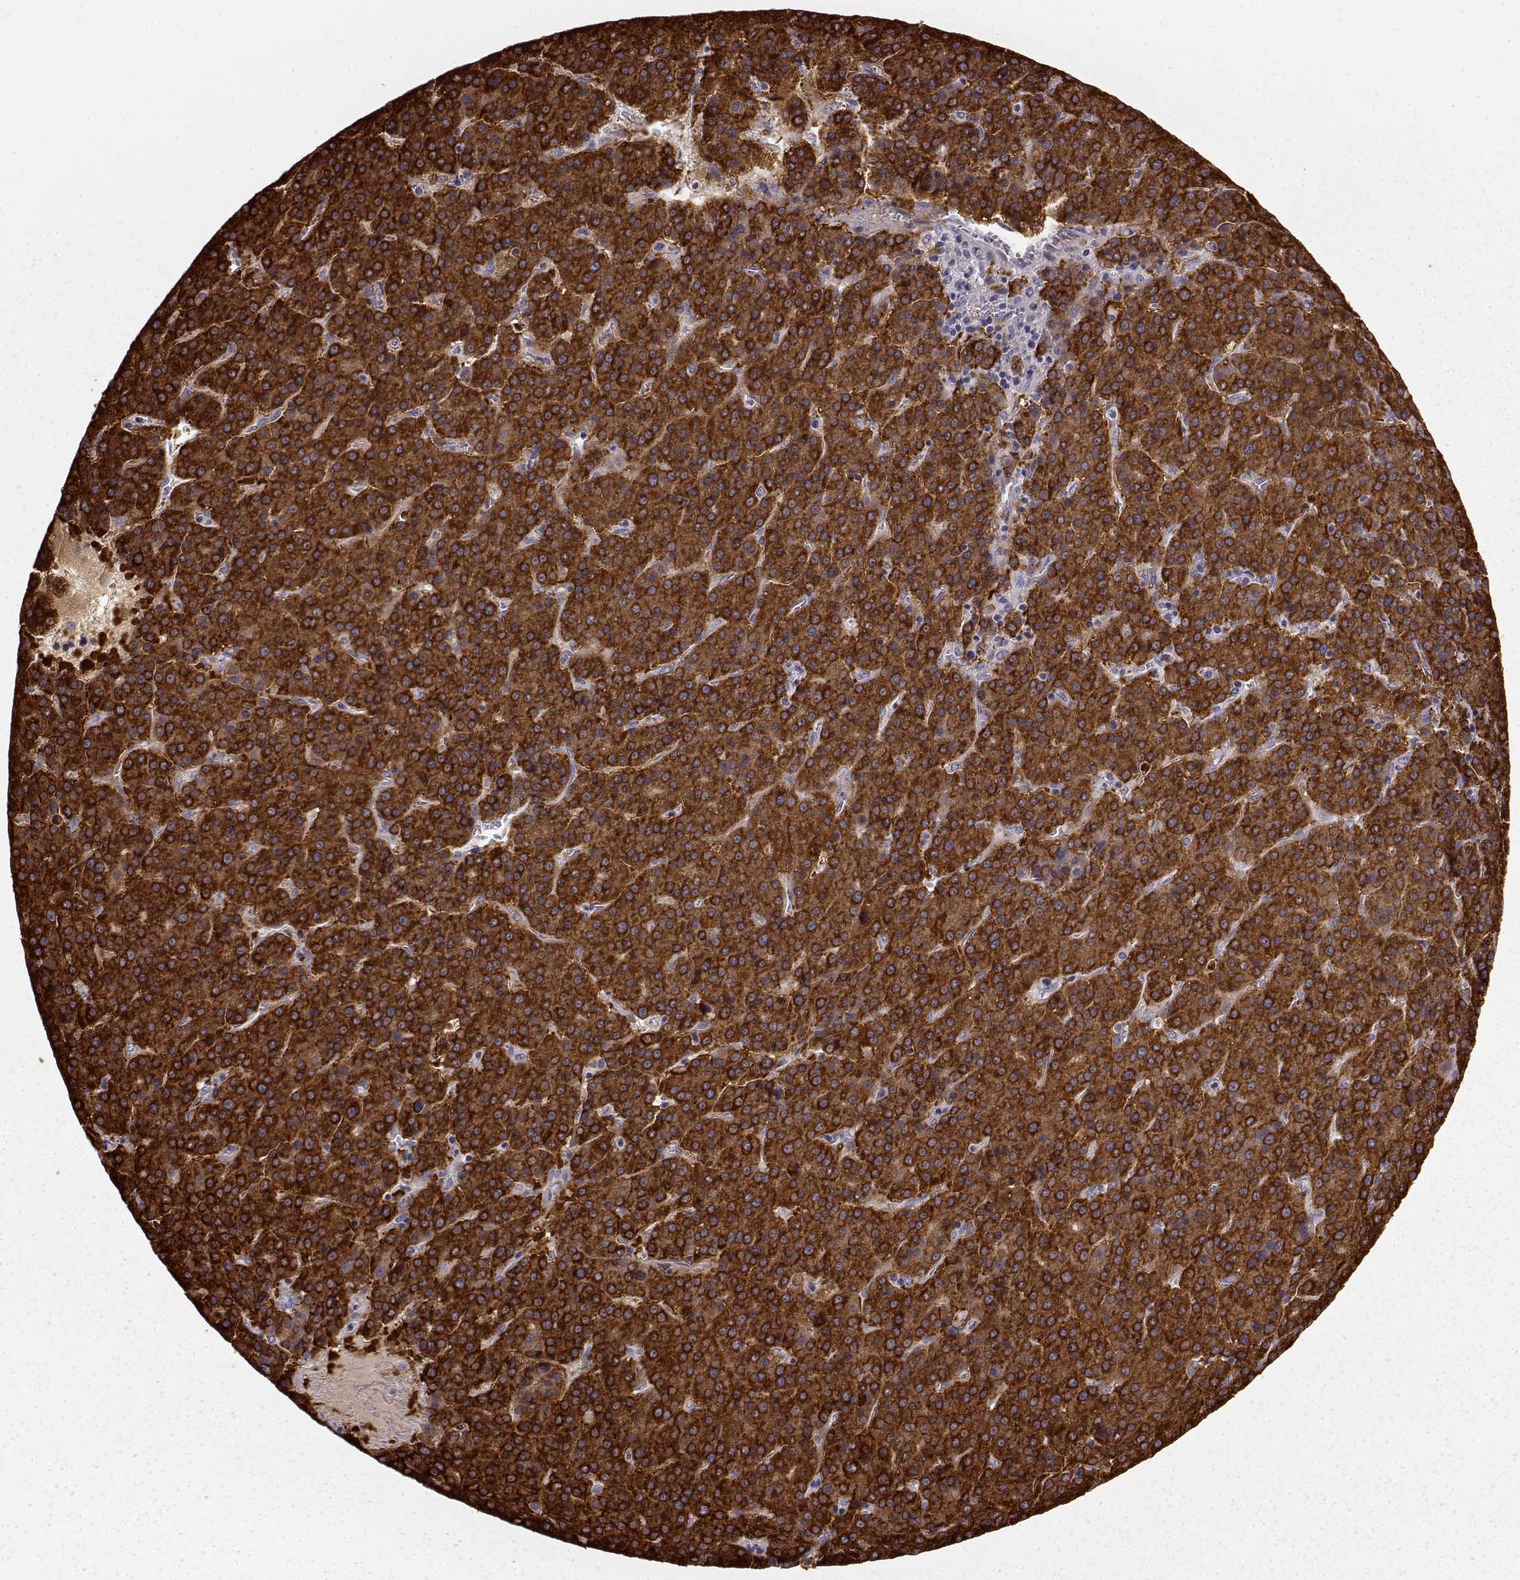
{"staining": {"intensity": "strong", "quantity": ">75%", "location": "cytoplasmic/membranous"}, "tissue": "liver cancer", "cell_type": "Tumor cells", "image_type": "cancer", "snomed": [{"axis": "morphology", "description": "Carcinoma, Hepatocellular, NOS"}, {"axis": "topography", "description": "Liver"}], "caption": "High-magnification brightfield microscopy of liver cancer (hepatocellular carcinoma) stained with DAB (3,3'-diaminobenzidine) (brown) and counterstained with hematoxylin (blue). tumor cells exhibit strong cytoplasmic/membranous positivity is seen in about>75% of cells. Using DAB (brown) and hematoxylin (blue) stains, captured at high magnification using brightfield microscopy.", "gene": "GHR", "patient": {"sex": "female", "age": 58}}